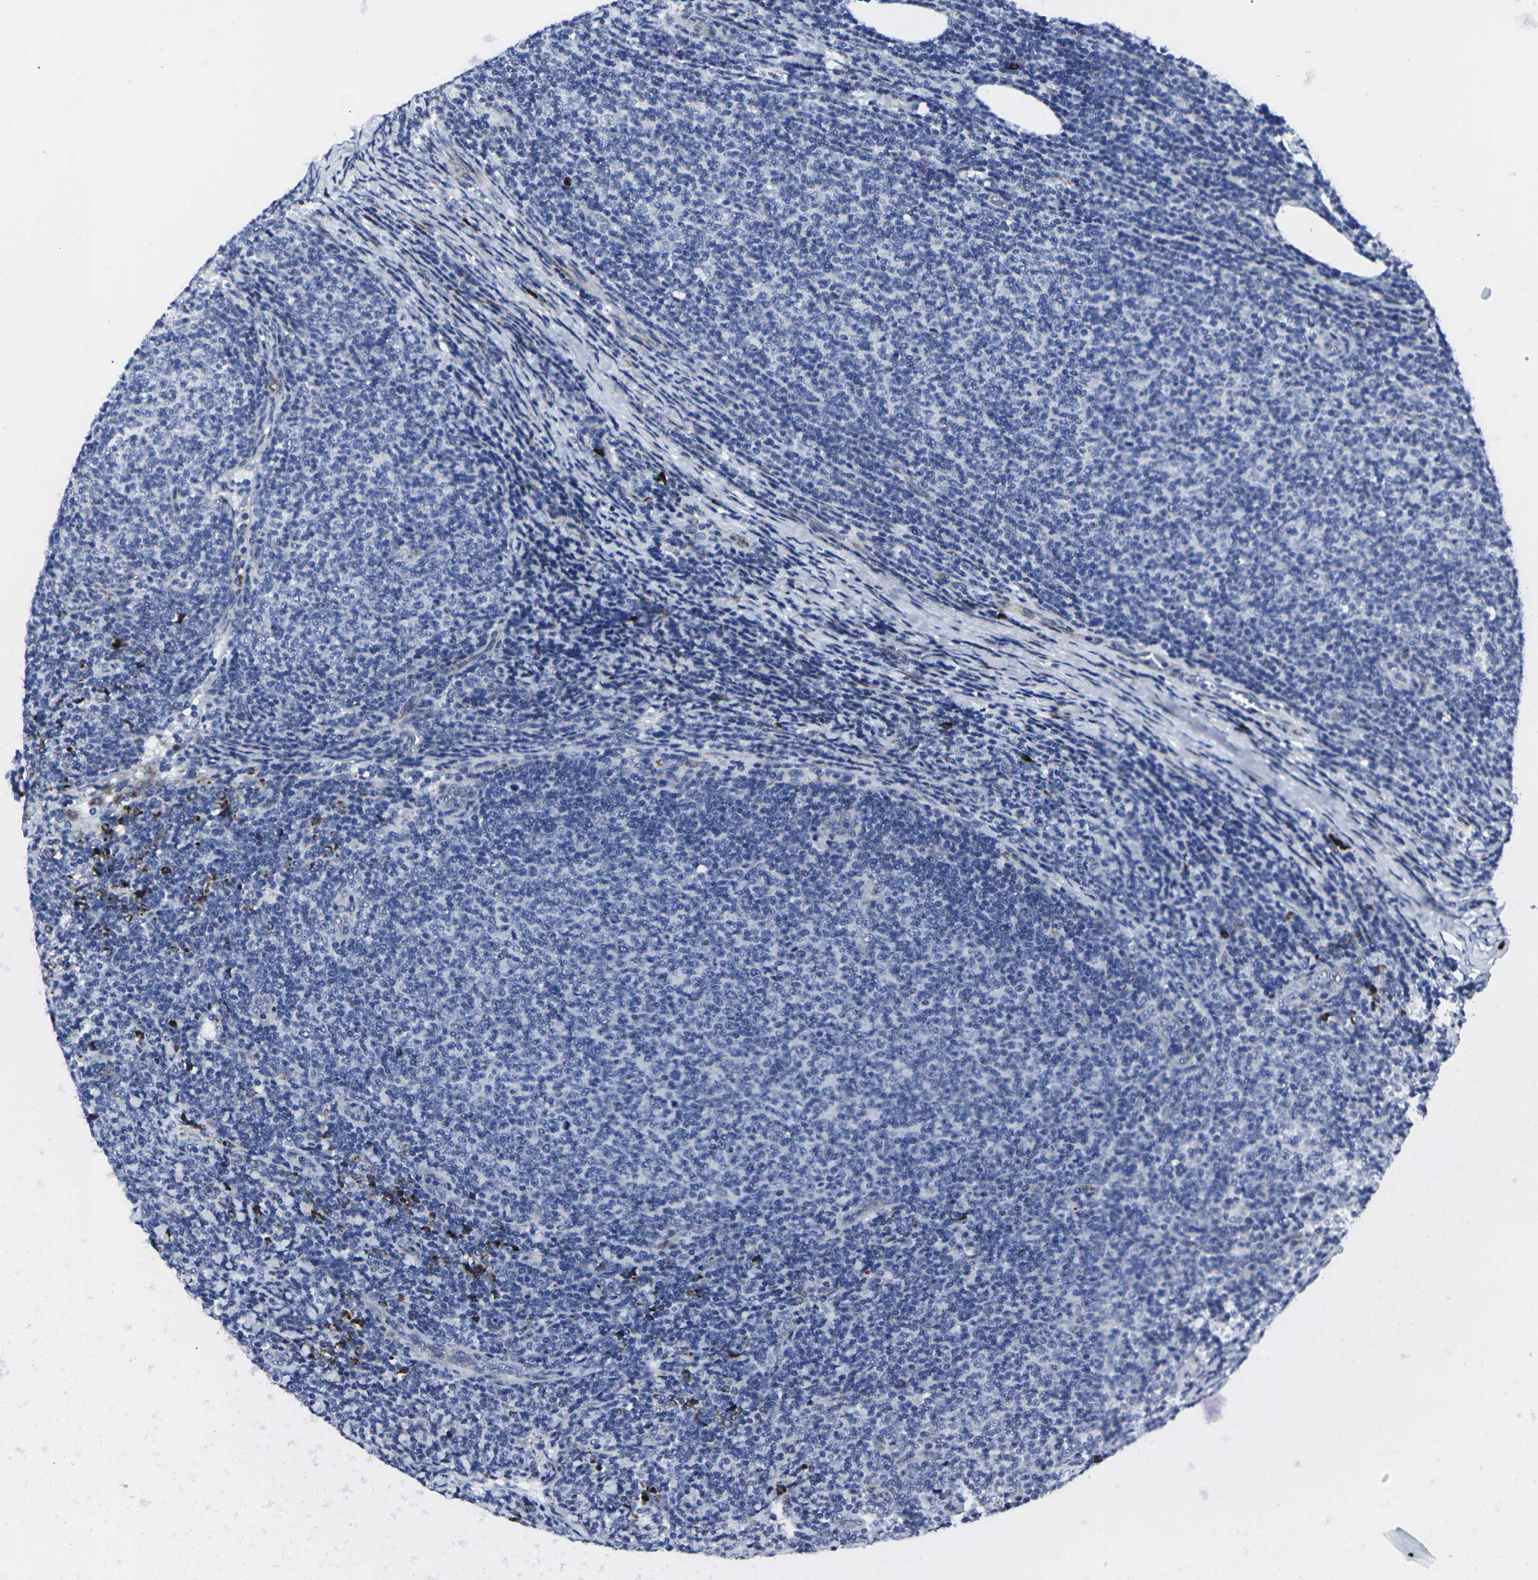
{"staining": {"intensity": "negative", "quantity": "none", "location": "none"}, "tissue": "lymphoma", "cell_type": "Tumor cells", "image_type": "cancer", "snomed": [{"axis": "morphology", "description": "Malignant lymphoma, non-Hodgkin's type, Low grade"}, {"axis": "topography", "description": "Lymph node"}], "caption": "Tumor cells are negative for brown protein staining in lymphoma.", "gene": "RPN1", "patient": {"sex": "male", "age": 66}}